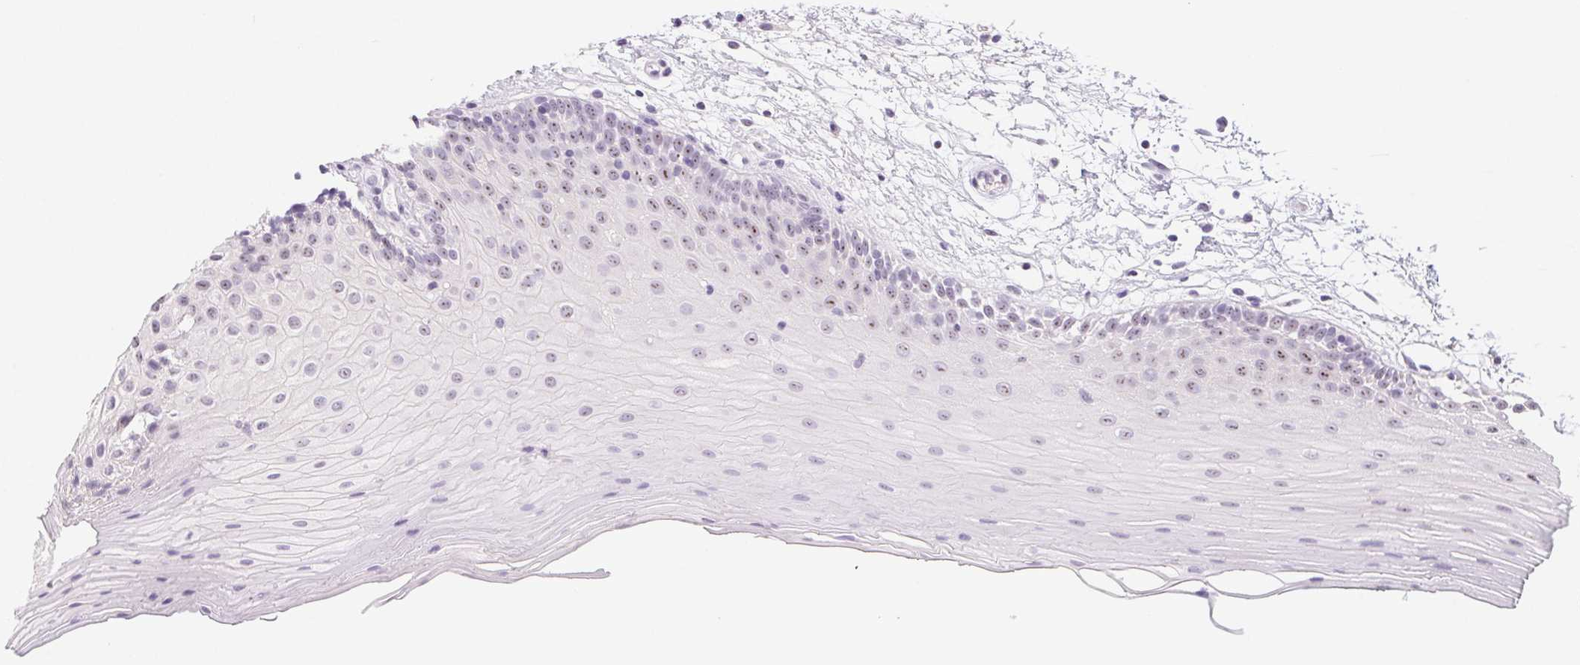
{"staining": {"intensity": "weak", "quantity": "25%-75%", "location": "nuclear"}, "tissue": "oral mucosa", "cell_type": "Squamous epithelial cells", "image_type": "normal", "snomed": [{"axis": "morphology", "description": "Normal tissue, NOS"}, {"axis": "morphology", "description": "Squamous cell carcinoma, NOS"}, {"axis": "topography", "description": "Oral tissue"}, {"axis": "topography", "description": "Tounge, NOS"}, {"axis": "topography", "description": "Head-Neck"}], "caption": "Oral mucosa stained with DAB immunohistochemistry demonstrates low levels of weak nuclear staining in approximately 25%-75% of squamous epithelial cells.", "gene": "ST8SIA3", "patient": {"sex": "male", "age": 62}}